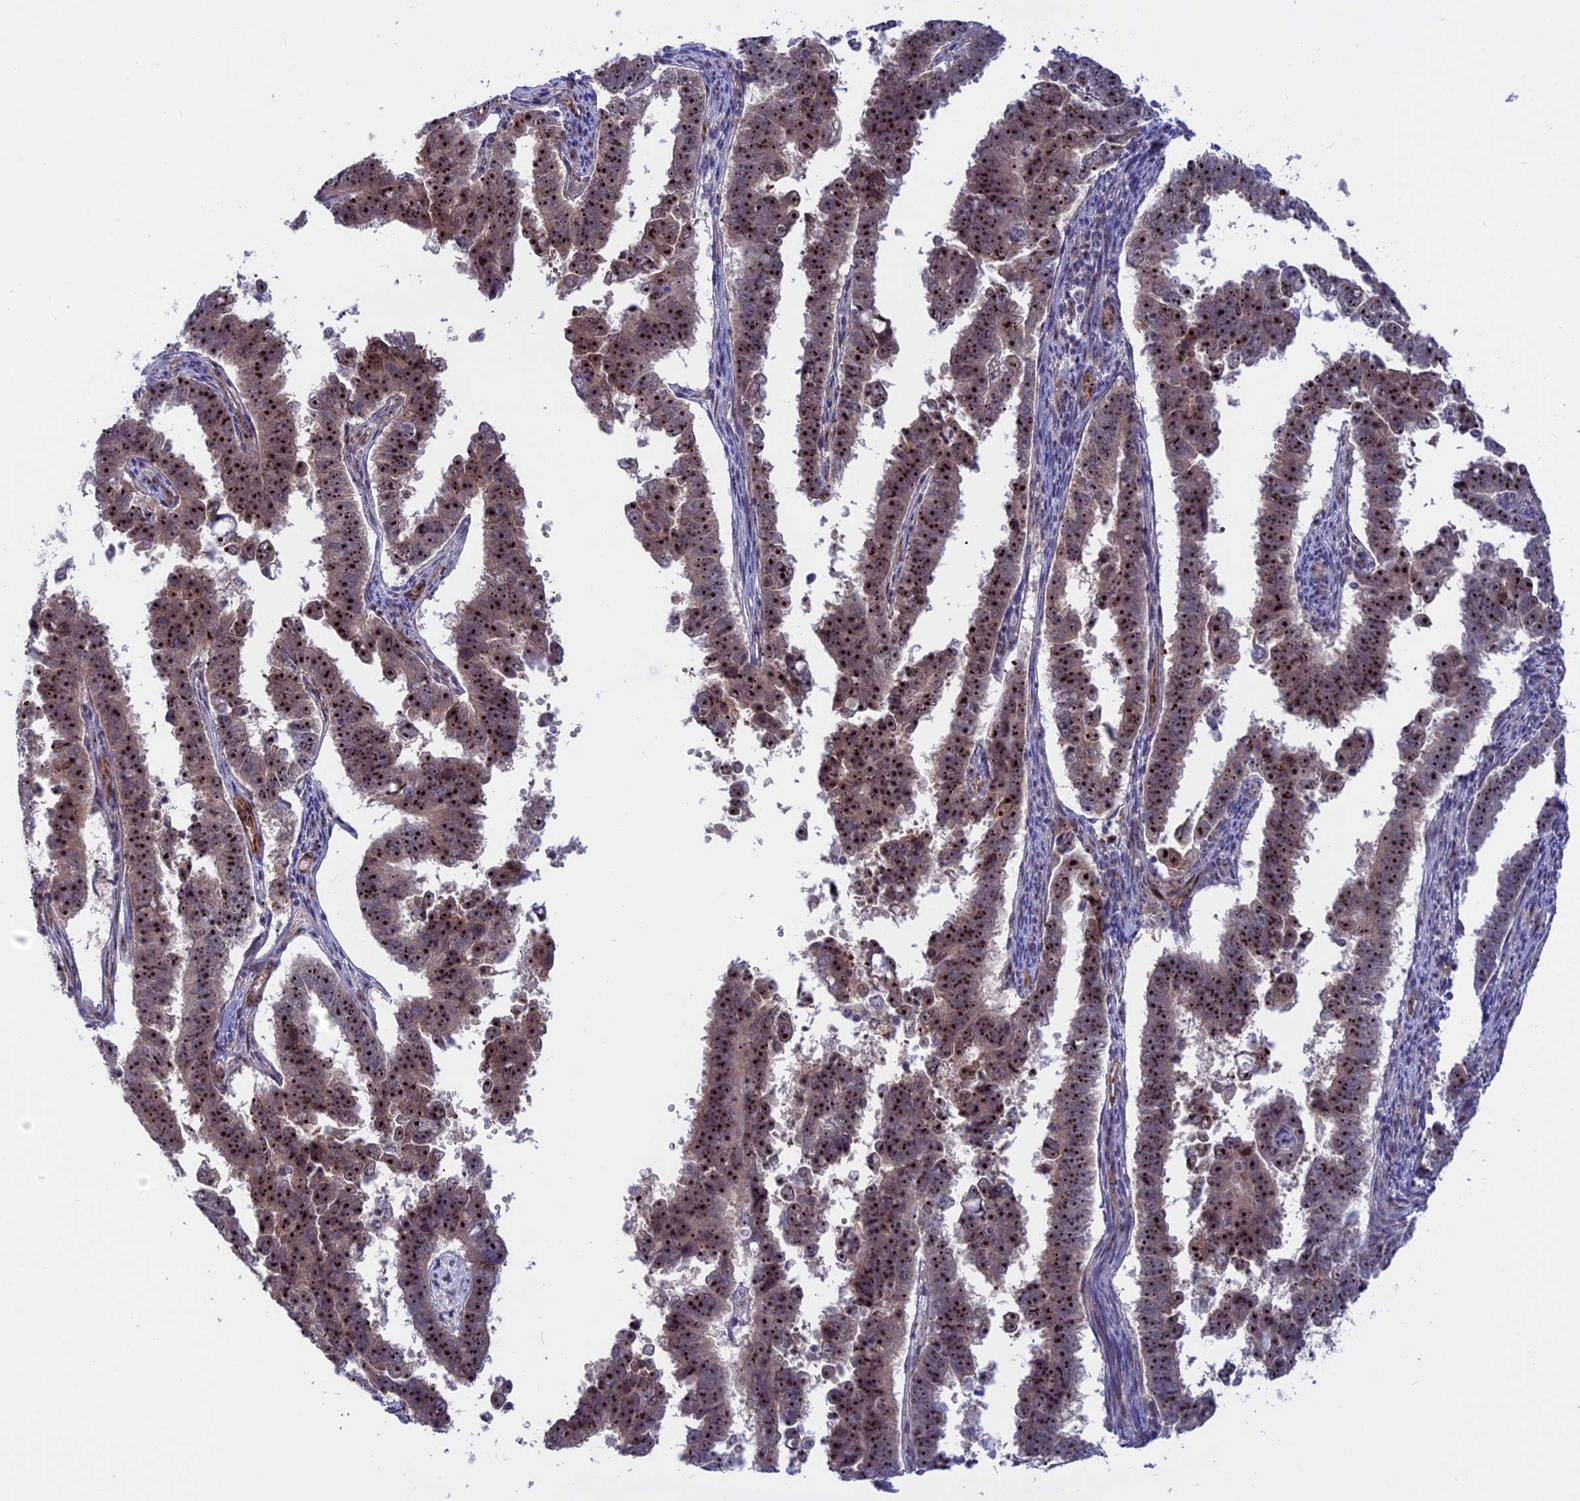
{"staining": {"intensity": "strong", "quantity": ">75%", "location": "nuclear"}, "tissue": "endometrial cancer", "cell_type": "Tumor cells", "image_type": "cancer", "snomed": [{"axis": "morphology", "description": "Adenocarcinoma, NOS"}, {"axis": "topography", "description": "Endometrium"}], "caption": "Adenocarcinoma (endometrial) stained with IHC displays strong nuclear staining in approximately >75% of tumor cells.", "gene": "DBNDD1", "patient": {"sex": "female", "age": 75}}